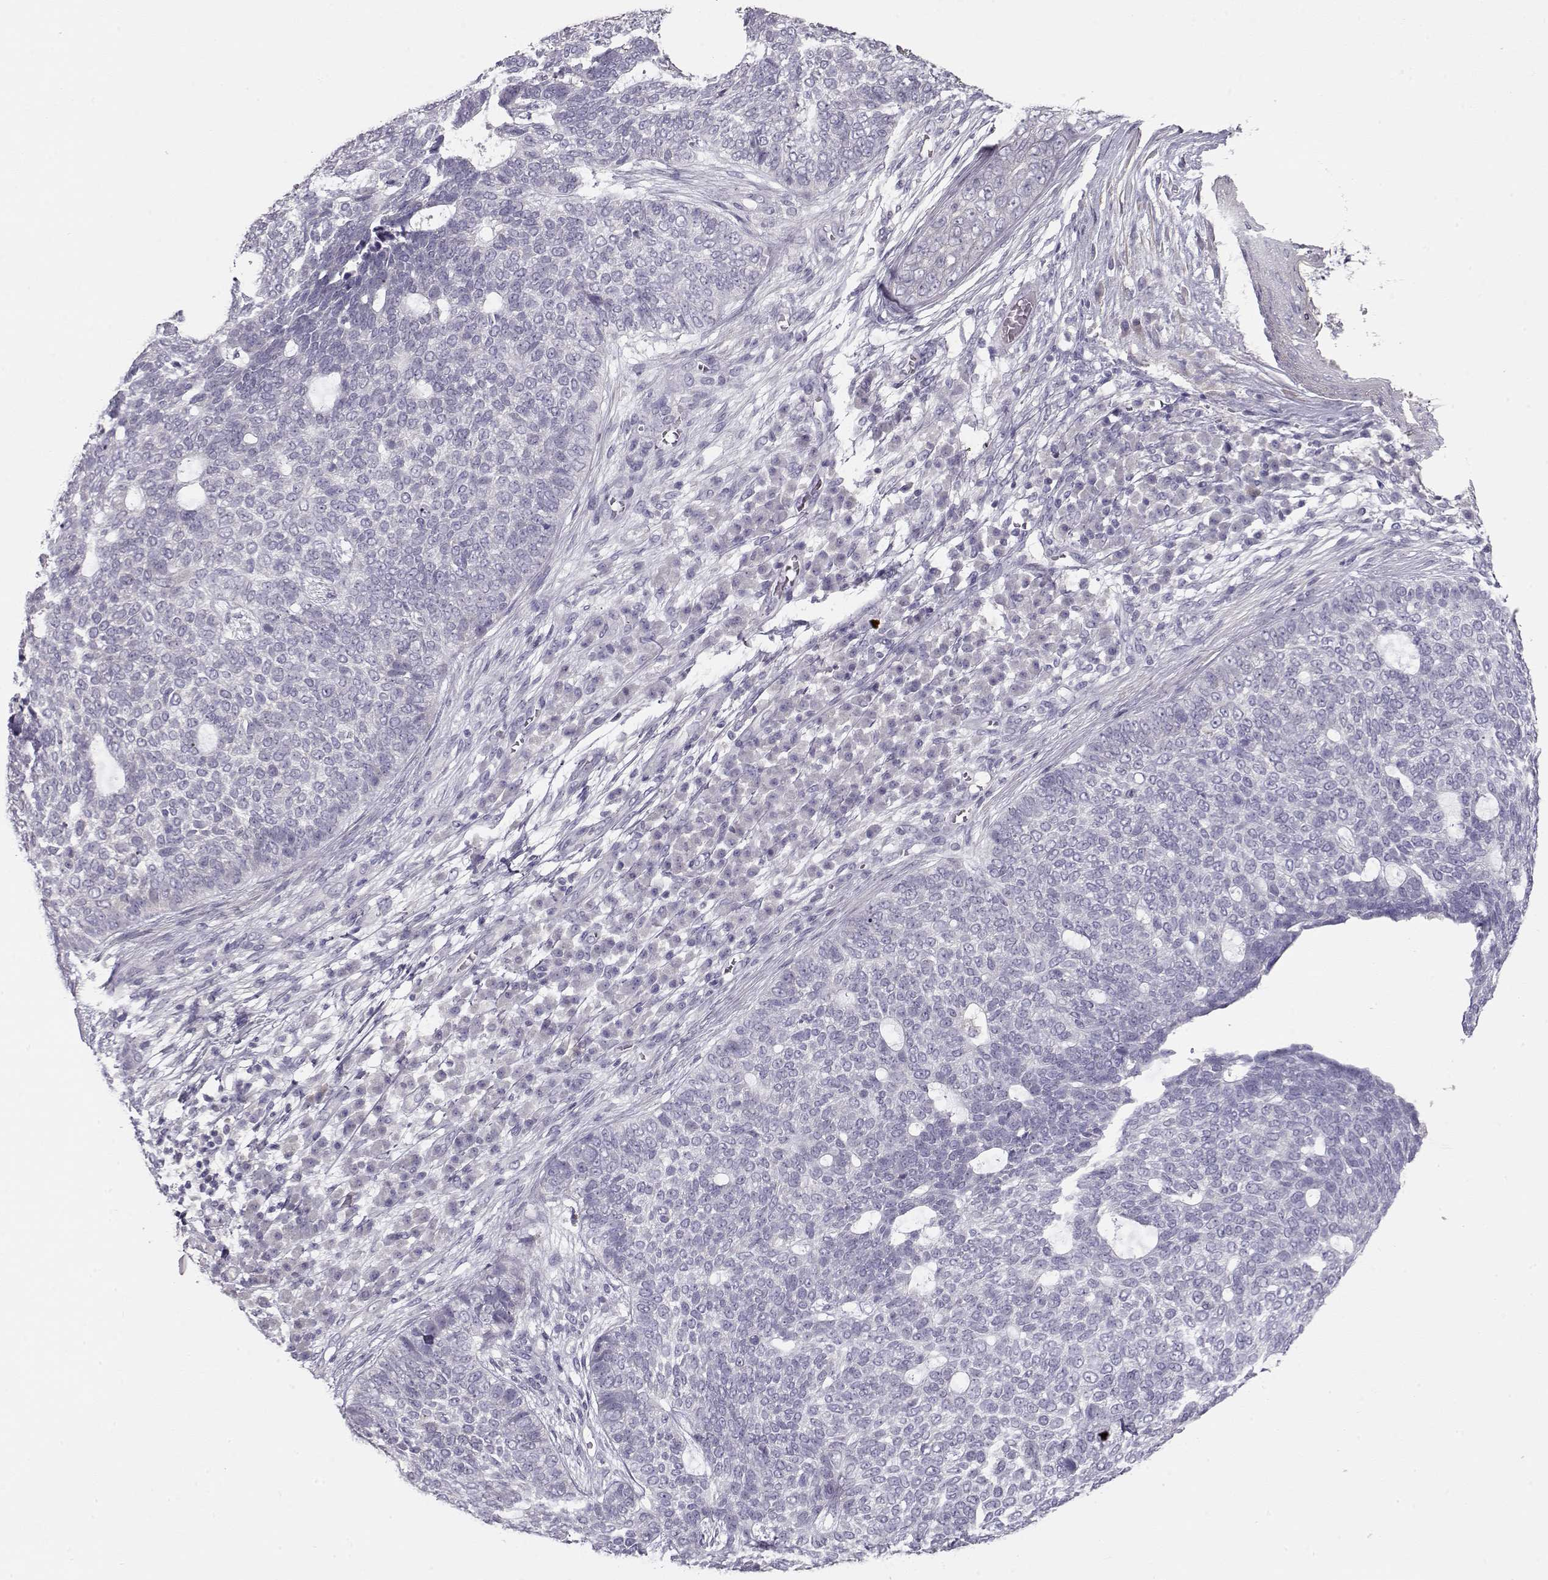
{"staining": {"intensity": "negative", "quantity": "none", "location": "none"}, "tissue": "skin cancer", "cell_type": "Tumor cells", "image_type": "cancer", "snomed": [{"axis": "morphology", "description": "Basal cell carcinoma"}, {"axis": "topography", "description": "Skin"}], "caption": "Immunohistochemistry (IHC) photomicrograph of human skin cancer stained for a protein (brown), which reveals no staining in tumor cells. (DAB (3,3'-diaminobenzidine) IHC with hematoxylin counter stain).", "gene": "GRK1", "patient": {"sex": "female", "age": 69}}